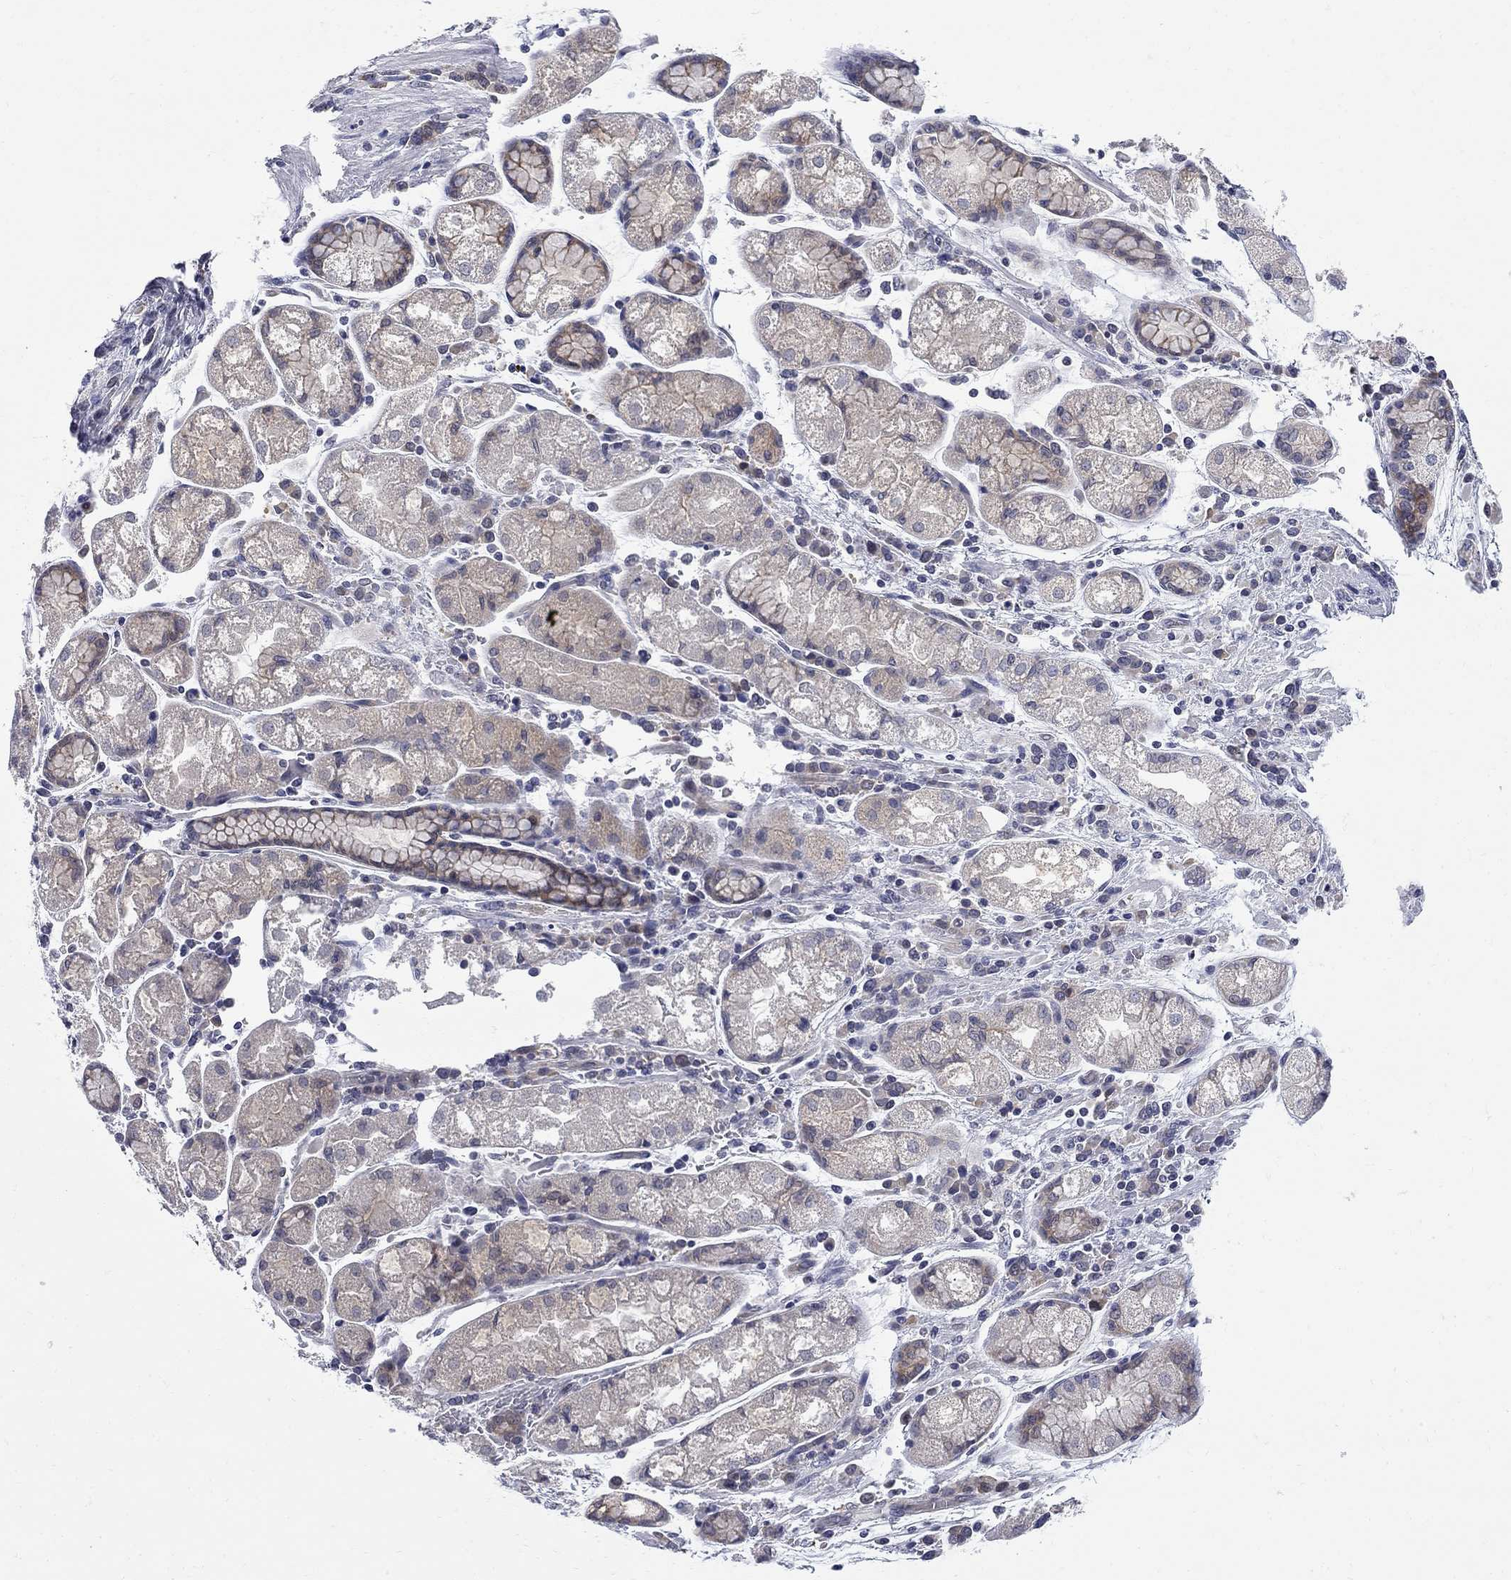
{"staining": {"intensity": "moderate", "quantity": "<25%", "location": "cytoplasmic/membranous"}, "tissue": "stomach cancer", "cell_type": "Tumor cells", "image_type": "cancer", "snomed": [{"axis": "morphology", "description": "Adenocarcinoma, NOS"}, {"axis": "topography", "description": "Stomach"}], "caption": "DAB immunohistochemical staining of stomach cancer (adenocarcinoma) demonstrates moderate cytoplasmic/membranous protein staining in about <25% of tumor cells.", "gene": "GALNT8", "patient": {"sex": "female", "age": 57}}